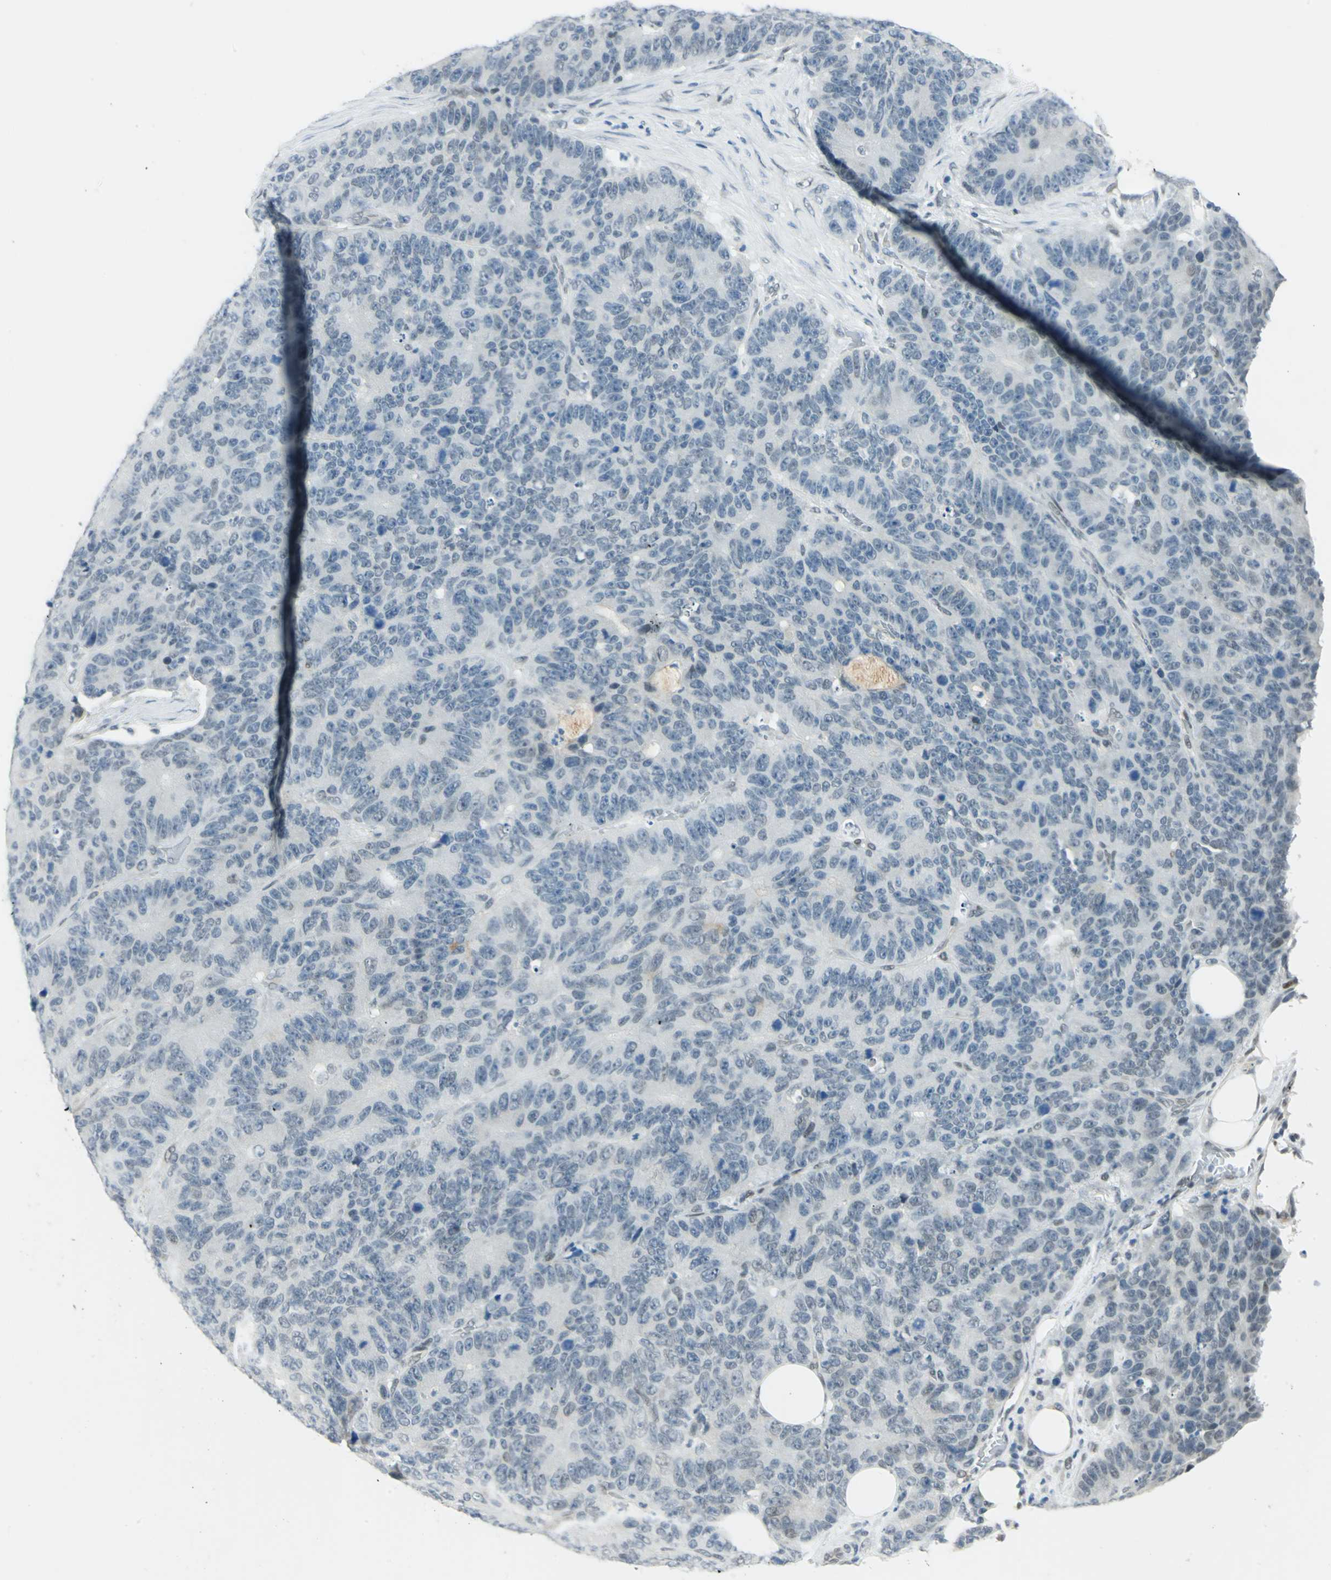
{"staining": {"intensity": "negative", "quantity": "none", "location": "none"}, "tissue": "colorectal cancer", "cell_type": "Tumor cells", "image_type": "cancer", "snomed": [{"axis": "morphology", "description": "Adenocarcinoma, NOS"}, {"axis": "topography", "description": "Colon"}], "caption": "Micrograph shows no significant protein expression in tumor cells of adenocarcinoma (colorectal).", "gene": "MTMR10", "patient": {"sex": "female", "age": 86}}